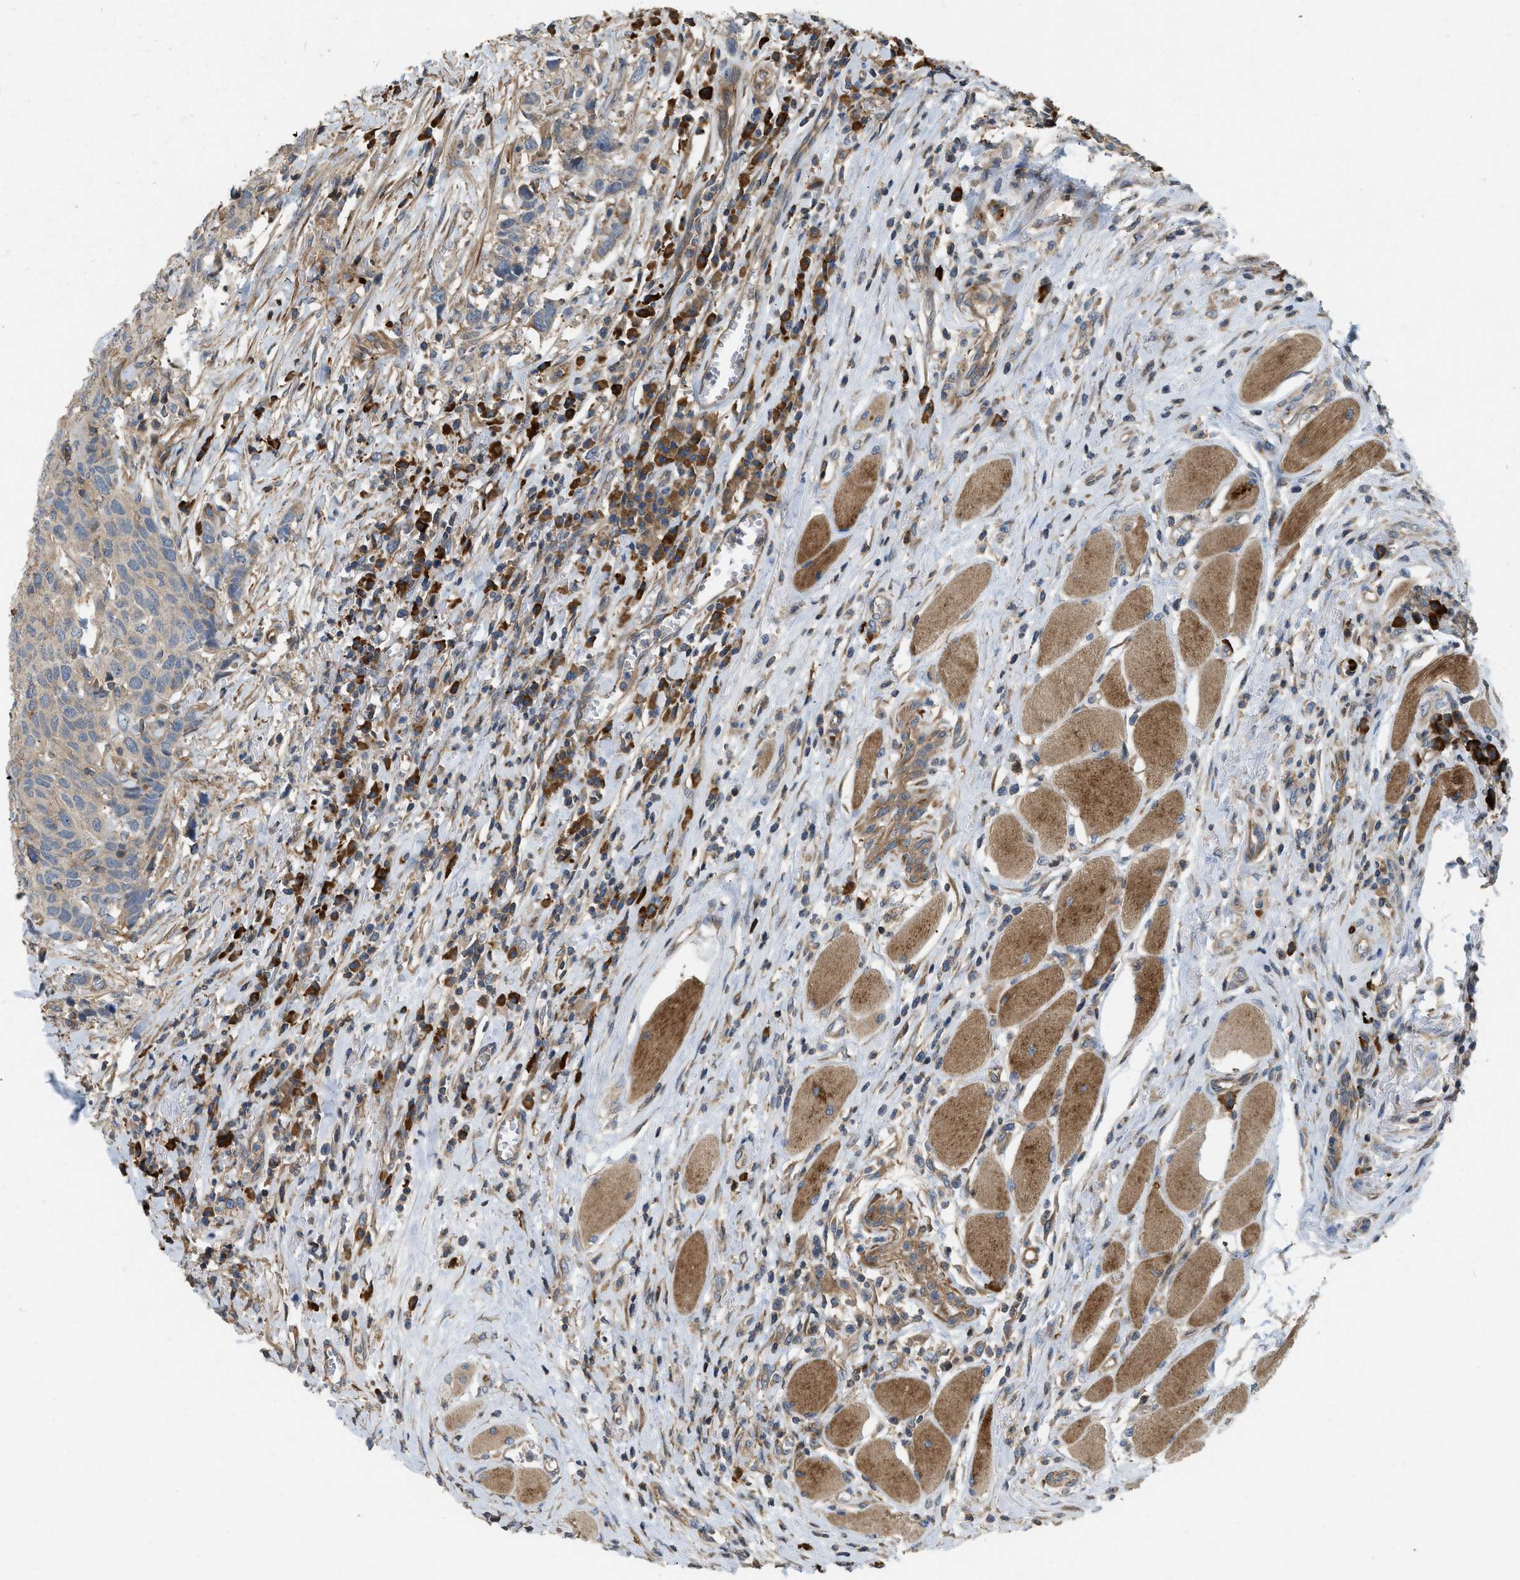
{"staining": {"intensity": "negative", "quantity": "none", "location": "none"}, "tissue": "head and neck cancer", "cell_type": "Tumor cells", "image_type": "cancer", "snomed": [{"axis": "morphology", "description": "Squamous cell carcinoma, NOS"}, {"axis": "topography", "description": "Head-Neck"}], "caption": "This is a image of IHC staining of head and neck squamous cell carcinoma, which shows no staining in tumor cells. (Brightfield microscopy of DAB (3,3'-diaminobenzidine) IHC at high magnification).", "gene": "BTN3A2", "patient": {"sex": "male", "age": 66}}